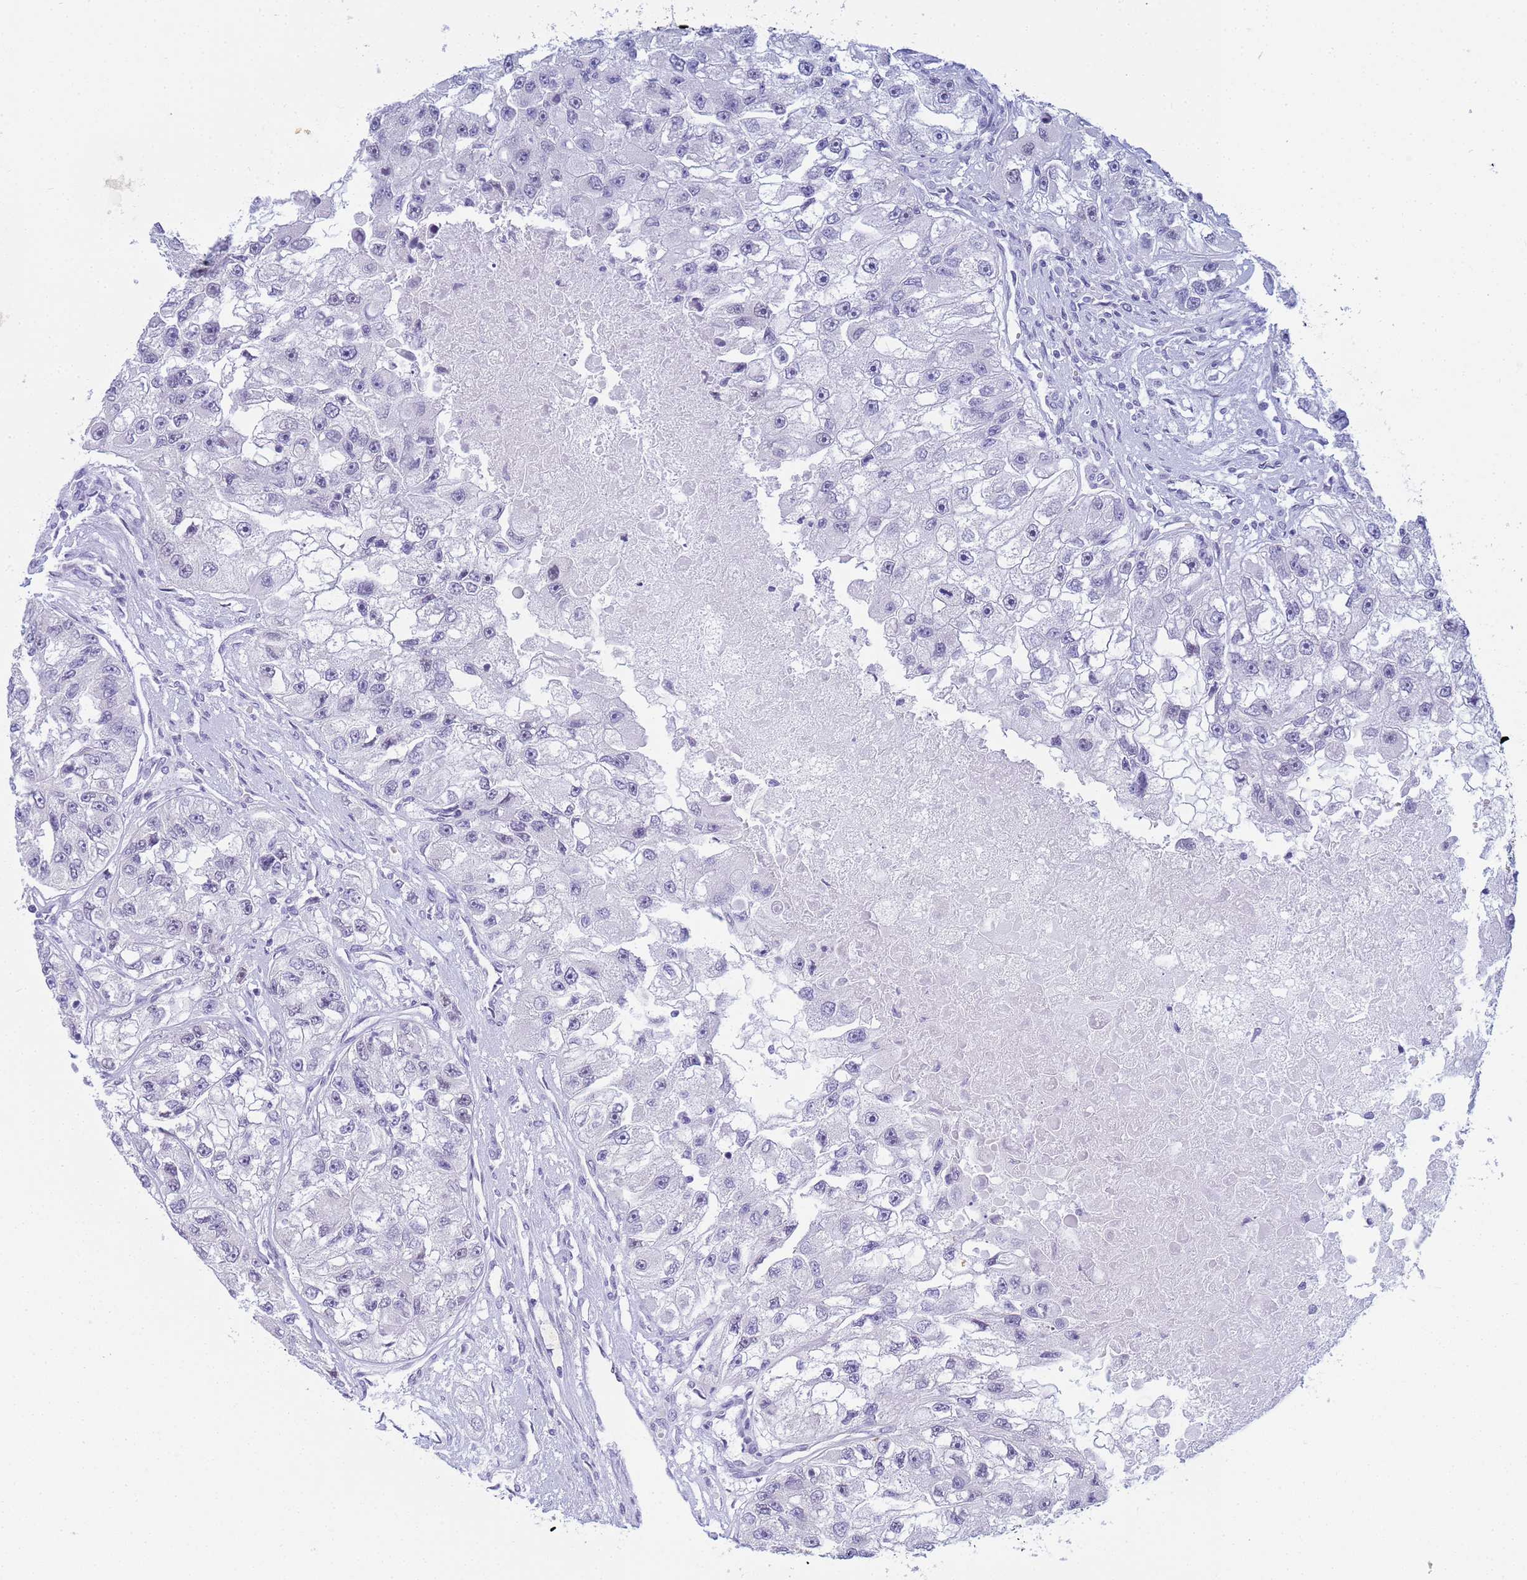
{"staining": {"intensity": "negative", "quantity": "none", "location": "none"}, "tissue": "renal cancer", "cell_type": "Tumor cells", "image_type": "cancer", "snomed": [{"axis": "morphology", "description": "Adenocarcinoma, NOS"}, {"axis": "topography", "description": "Kidney"}], "caption": "Immunohistochemistry (IHC) micrograph of neoplastic tissue: human renal adenocarcinoma stained with DAB (3,3'-diaminobenzidine) exhibits no significant protein expression in tumor cells.", "gene": "SNX20", "patient": {"sex": "male", "age": 63}}